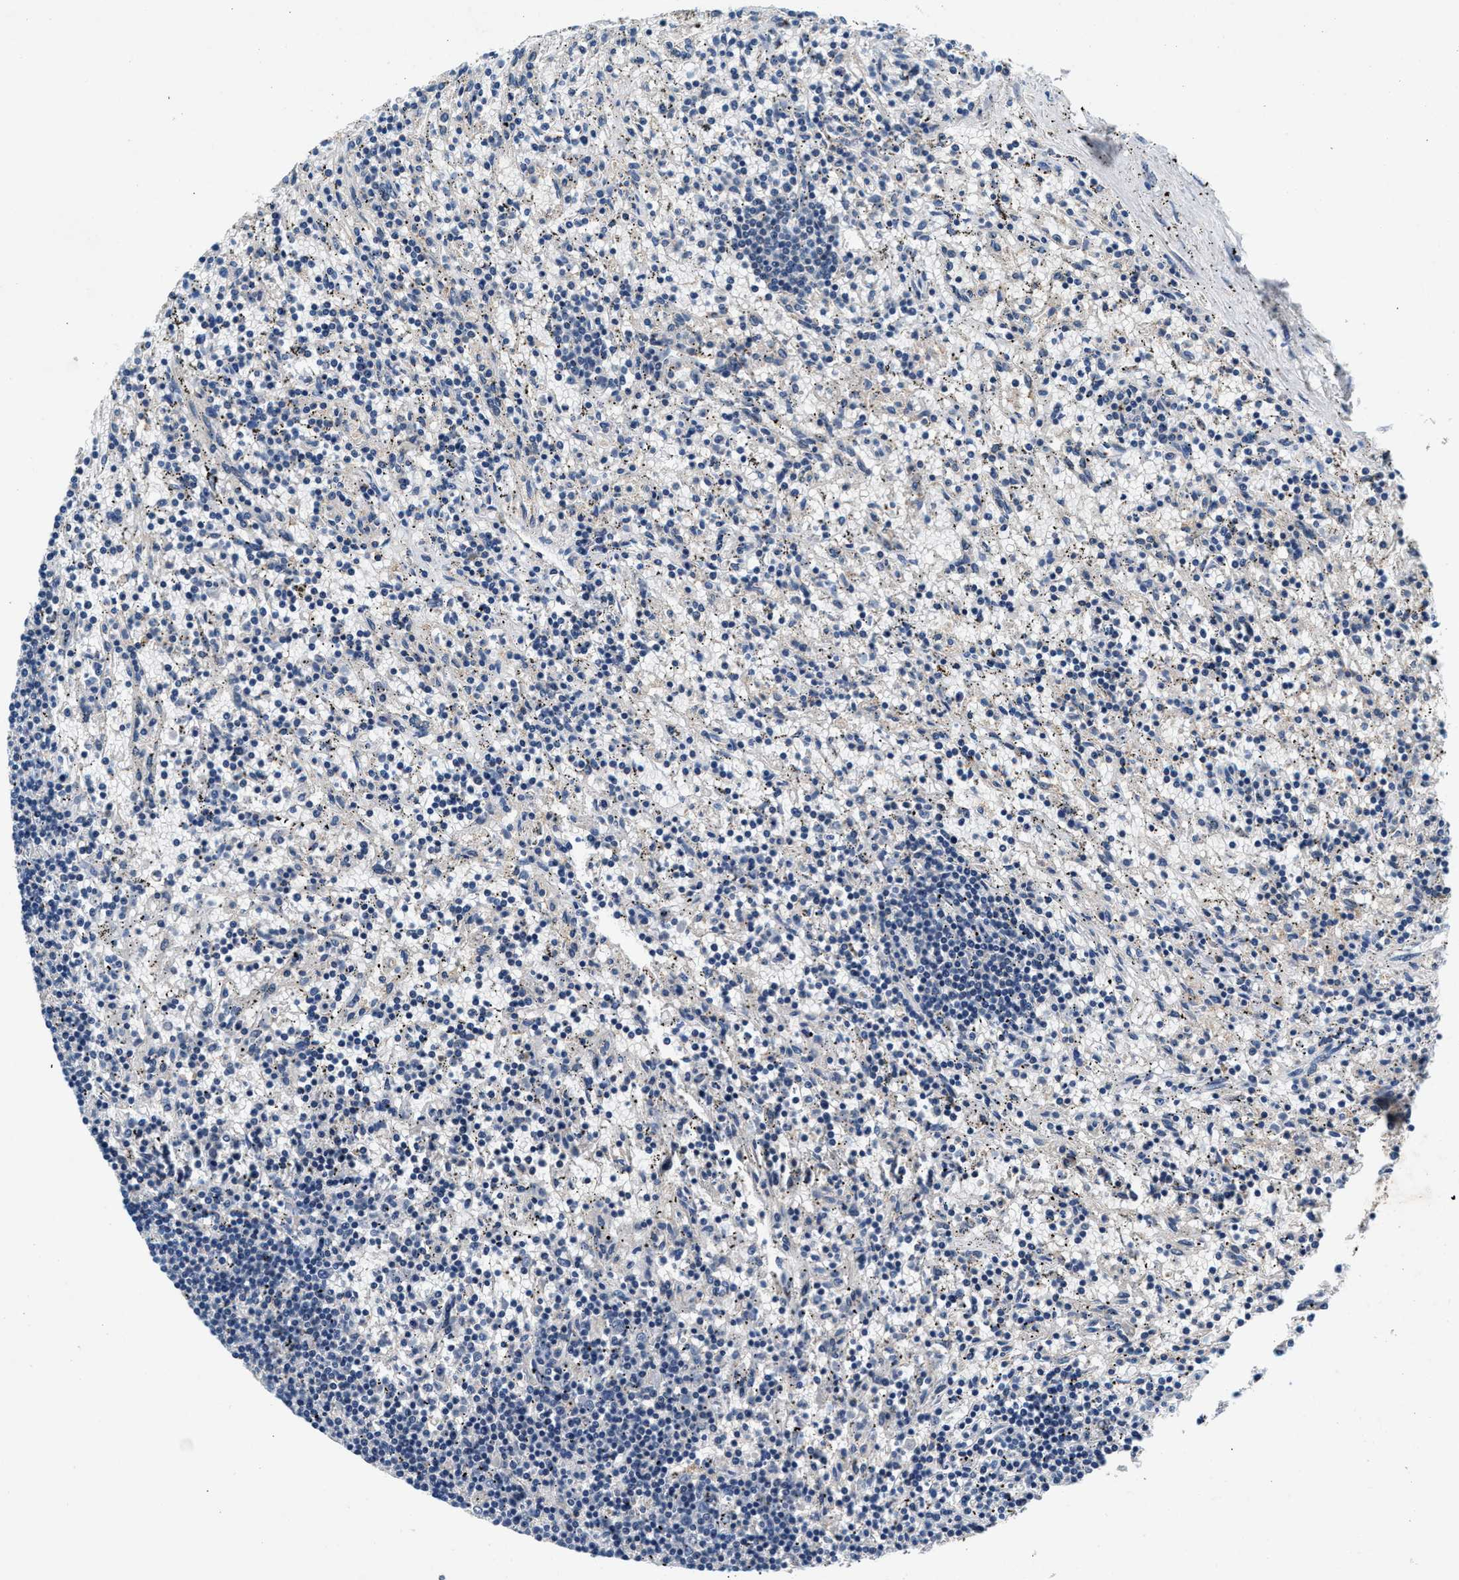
{"staining": {"intensity": "negative", "quantity": "none", "location": "none"}, "tissue": "lymphoma", "cell_type": "Tumor cells", "image_type": "cancer", "snomed": [{"axis": "morphology", "description": "Malignant lymphoma, non-Hodgkin's type, Low grade"}, {"axis": "topography", "description": "Spleen"}], "caption": "Immunohistochemistry (IHC) image of human malignant lymphoma, non-Hodgkin's type (low-grade) stained for a protein (brown), which shows no expression in tumor cells. (DAB (3,3'-diaminobenzidine) IHC with hematoxylin counter stain).", "gene": "DENND6B", "patient": {"sex": "male", "age": 76}}